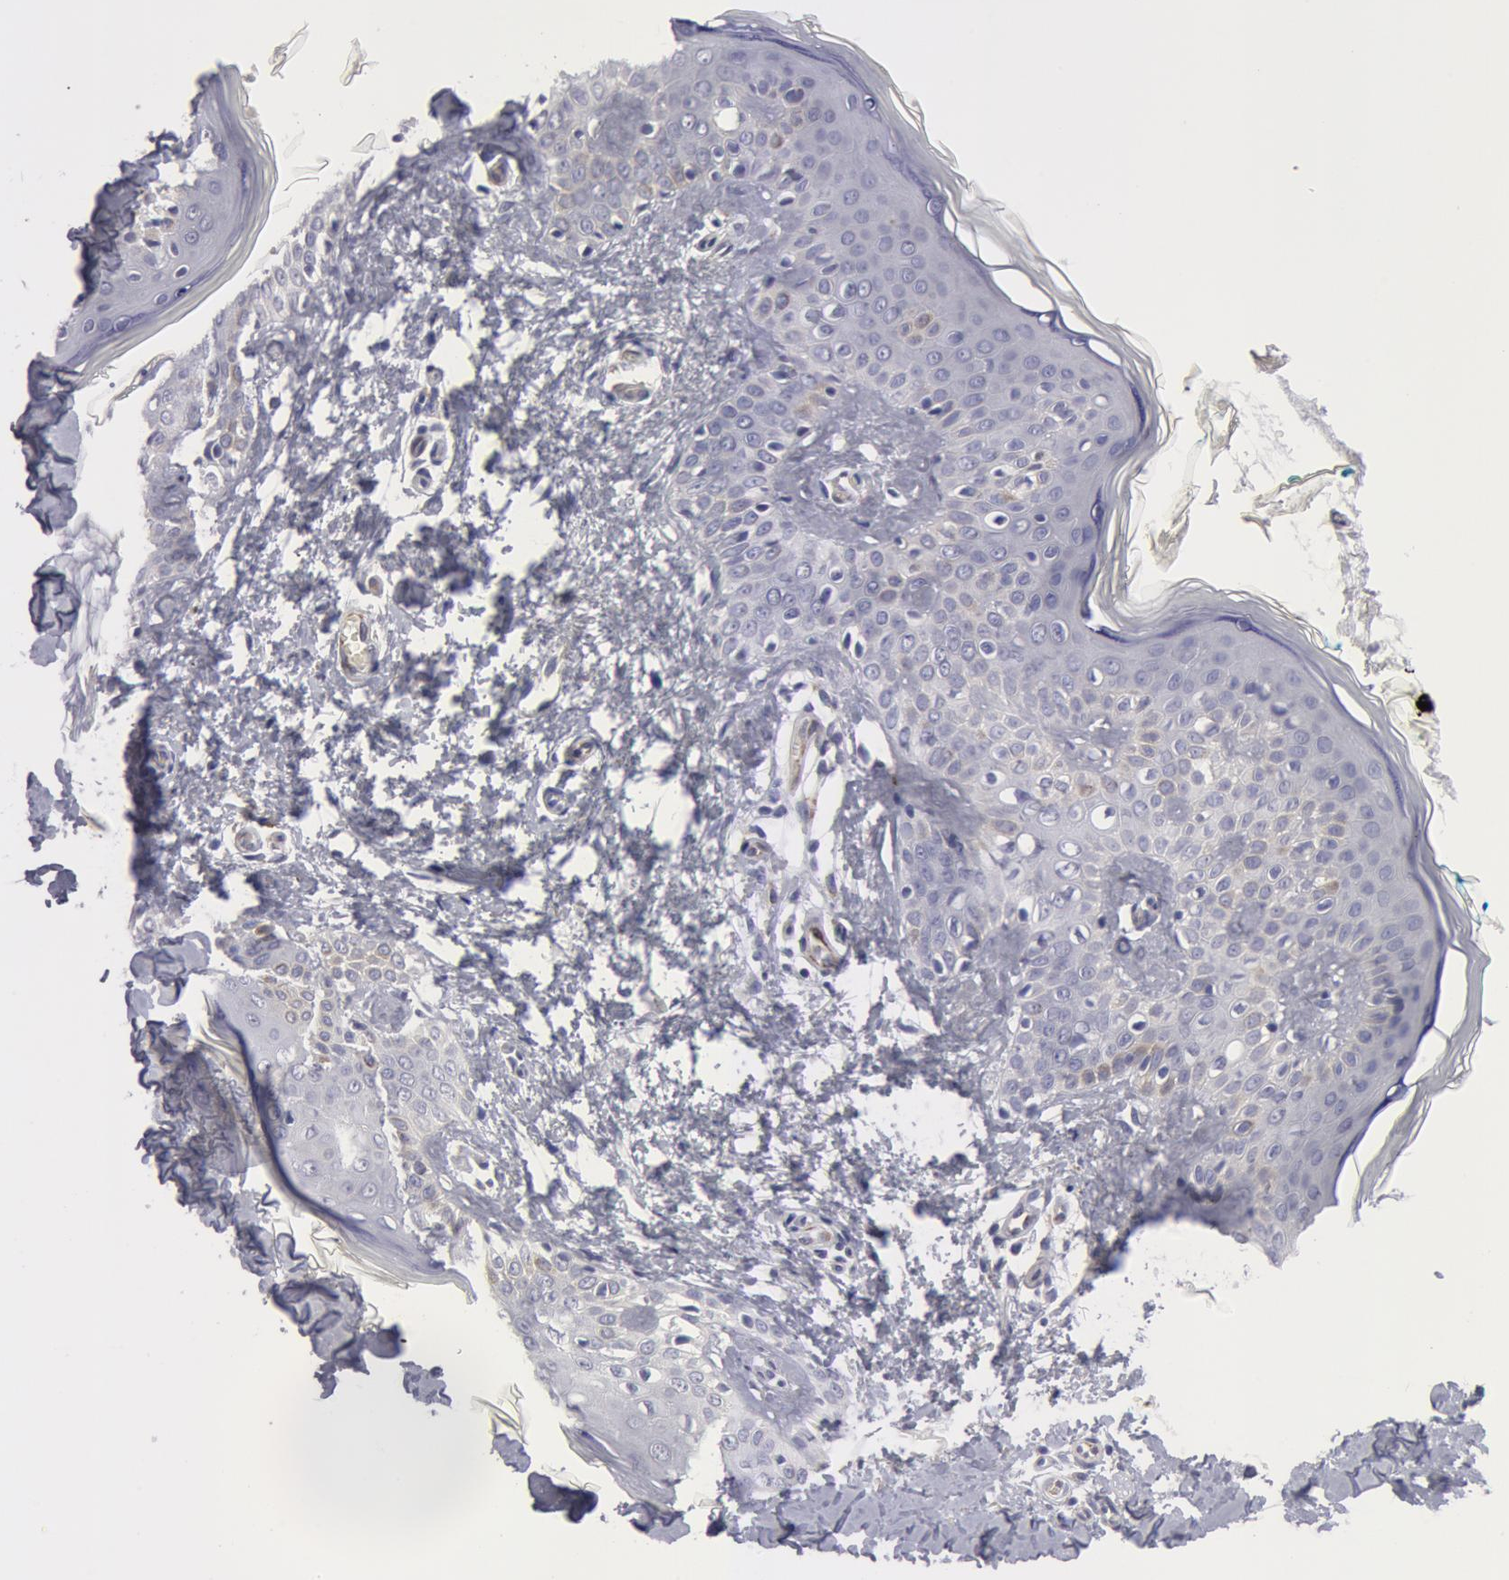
{"staining": {"intensity": "negative", "quantity": "none", "location": "none"}, "tissue": "skin", "cell_type": "Fibroblasts", "image_type": "normal", "snomed": [{"axis": "morphology", "description": "Normal tissue, NOS"}, {"axis": "topography", "description": "Skin"}], "caption": "This photomicrograph is of normal skin stained with immunohistochemistry to label a protein in brown with the nuclei are counter-stained blue. There is no staining in fibroblasts.", "gene": "SMC1B", "patient": {"sex": "male", "age": 32}}